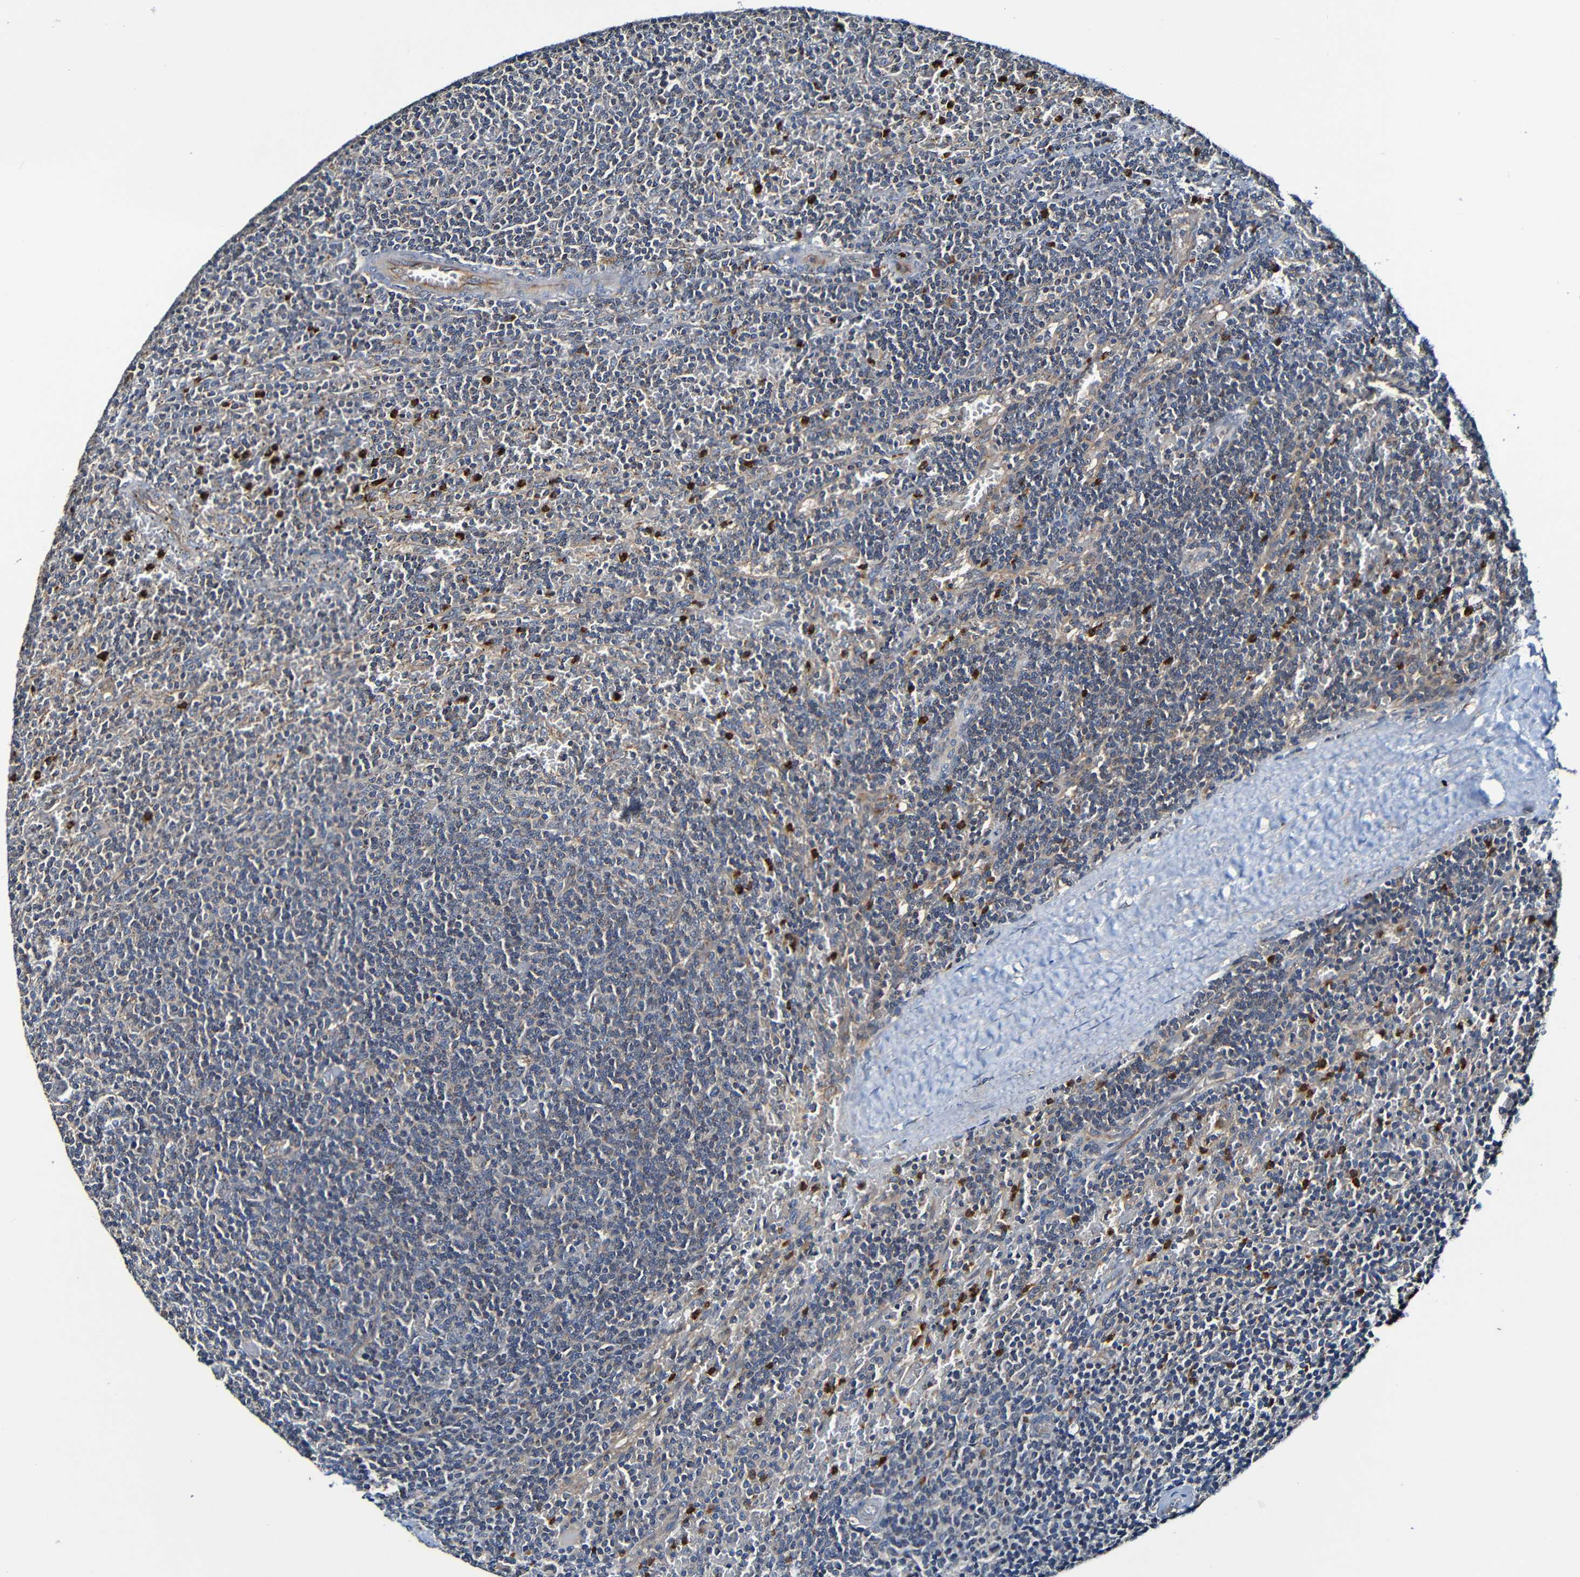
{"staining": {"intensity": "weak", "quantity": "25%-75%", "location": "cytoplasmic/membranous"}, "tissue": "lymphoma", "cell_type": "Tumor cells", "image_type": "cancer", "snomed": [{"axis": "morphology", "description": "Malignant lymphoma, non-Hodgkin's type, Low grade"}, {"axis": "topography", "description": "Spleen"}], "caption": "Protein analysis of lymphoma tissue reveals weak cytoplasmic/membranous staining in approximately 25%-75% of tumor cells.", "gene": "ADAM15", "patient": {"sex": "female", "age": 50}}